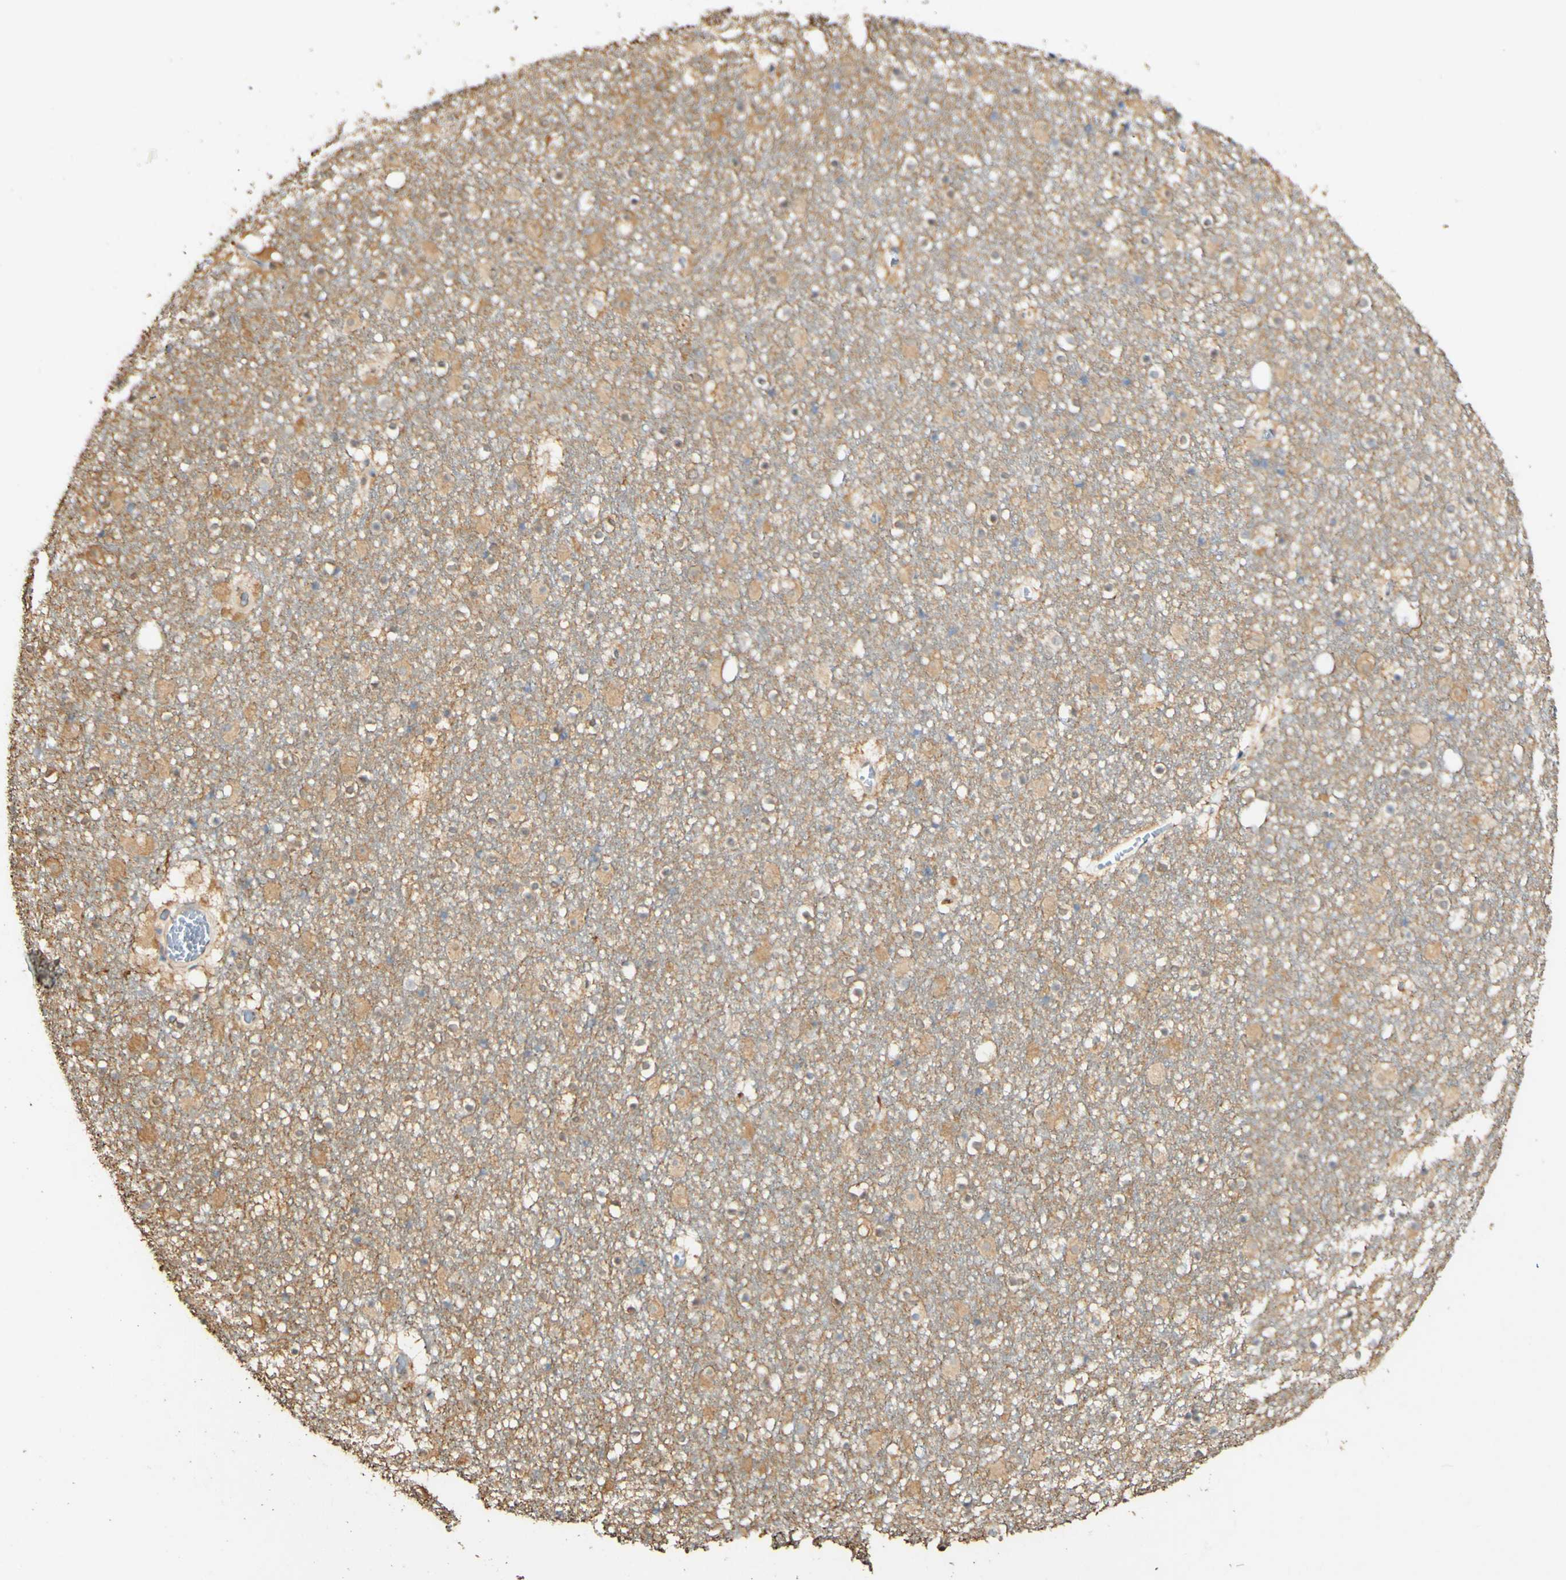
{"staining": {"intensity": "strong", "quantity": "25%-75%", "location": "nuclear"}, "tissue": "caudate", "cell_type": "Glial cells", "image_type": "normal", "snomed": [{"axis": "morphology", "description": "Normal tissue, NOS"}, {"axis": "topography", "description": "Lateral ventricle wall"}], "caption": "Glial cells reveal high levels of strong nuclear expression in about 25%-75% of cells in unremarkable caudate.", "gene": "MAP3K4", "patient": {"sex": "male", "age": 45}}